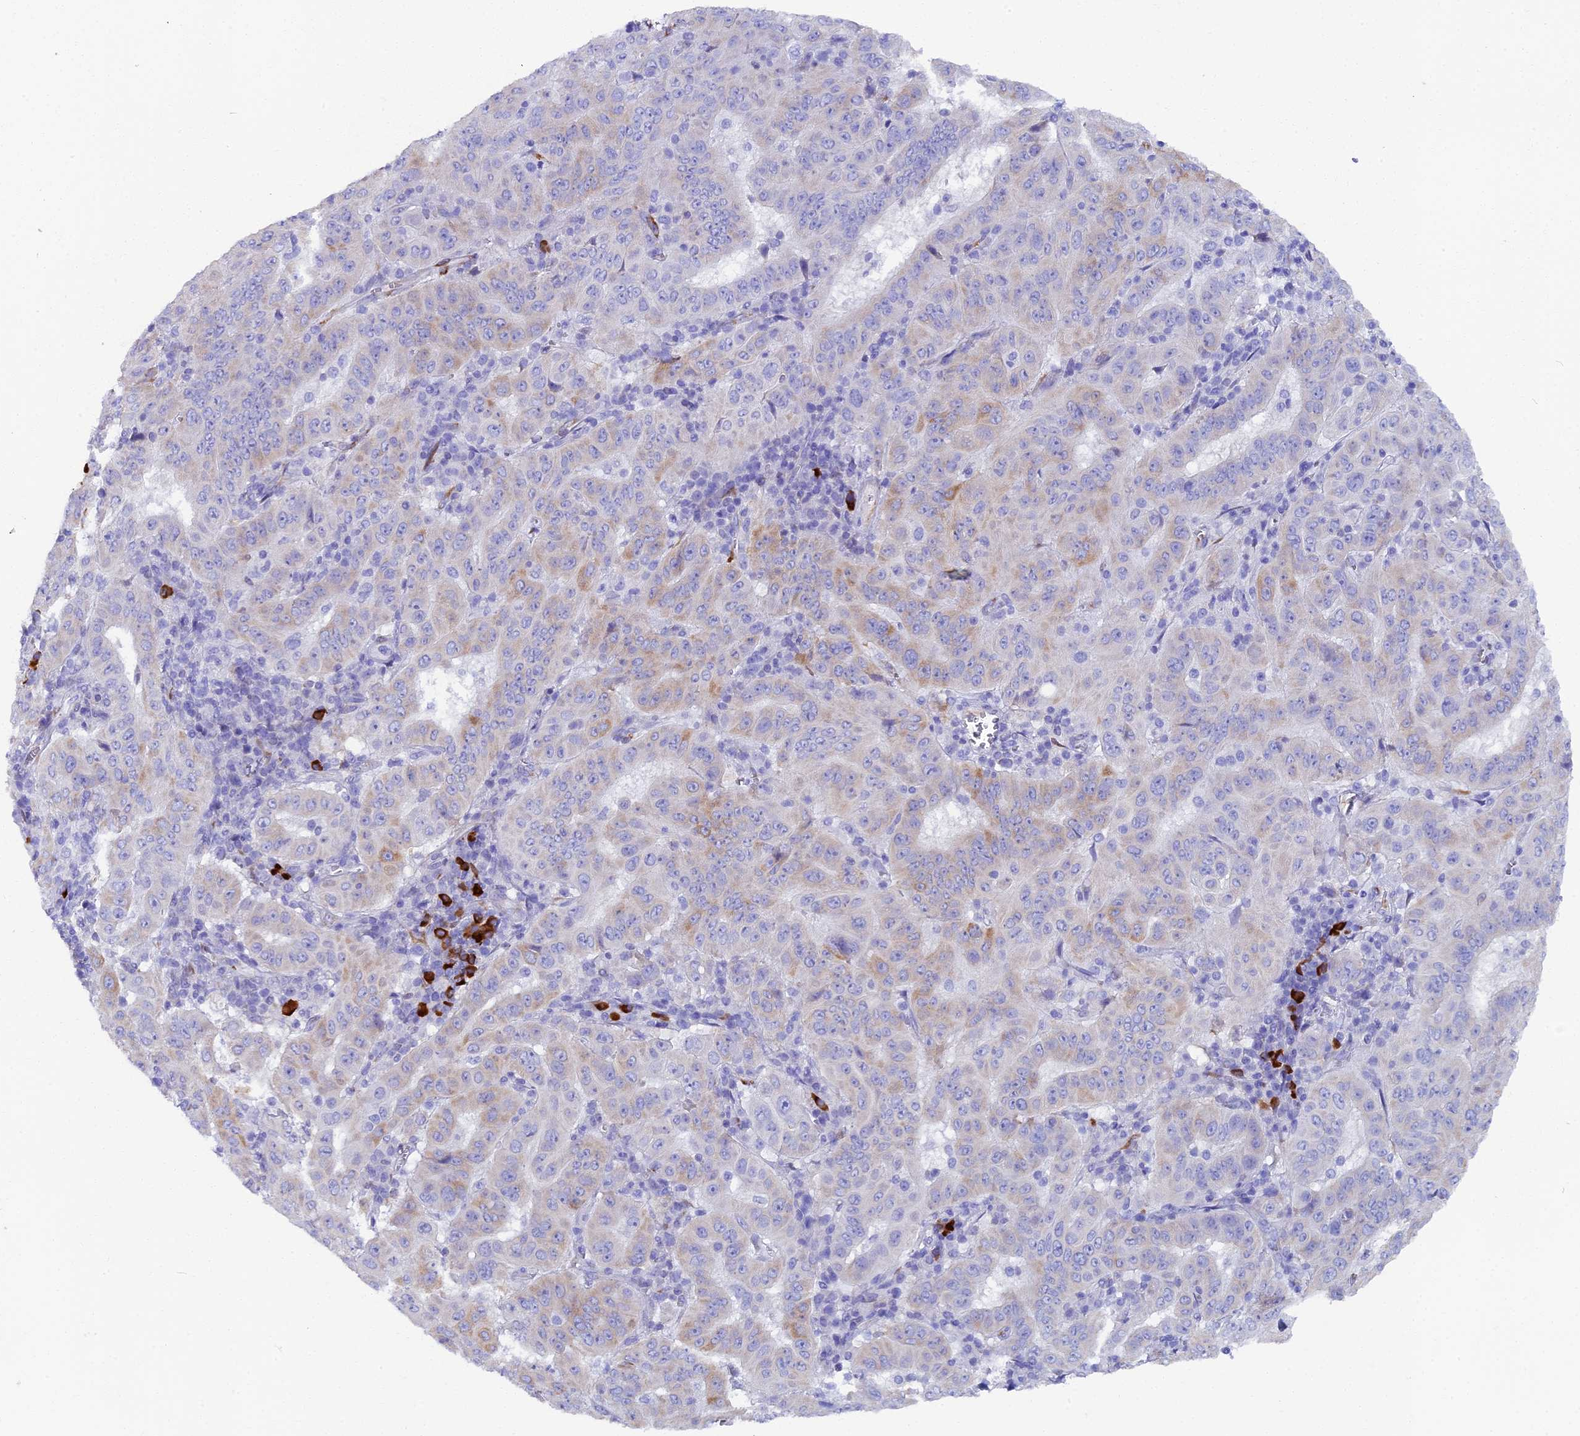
{"staining": {"intensity": "weak", "quantity": "<25%", "location": "cytoplasmic/membranous"}, "tissue": "pancreatic cancer", "cell_type": "Tumor cells", "image_type": "cancer", "snomed": [{"axis": "morphology", "description": "Adenocarcinoma, NOS"}, {"axis": "topography", "description": "Pancreas"}], "caption": "There is no significant positivity in tumor cells of pancreatic adenocarcinoma.", "gene": "FKBP11", "patient": {"sex": "male", "age": 63}}